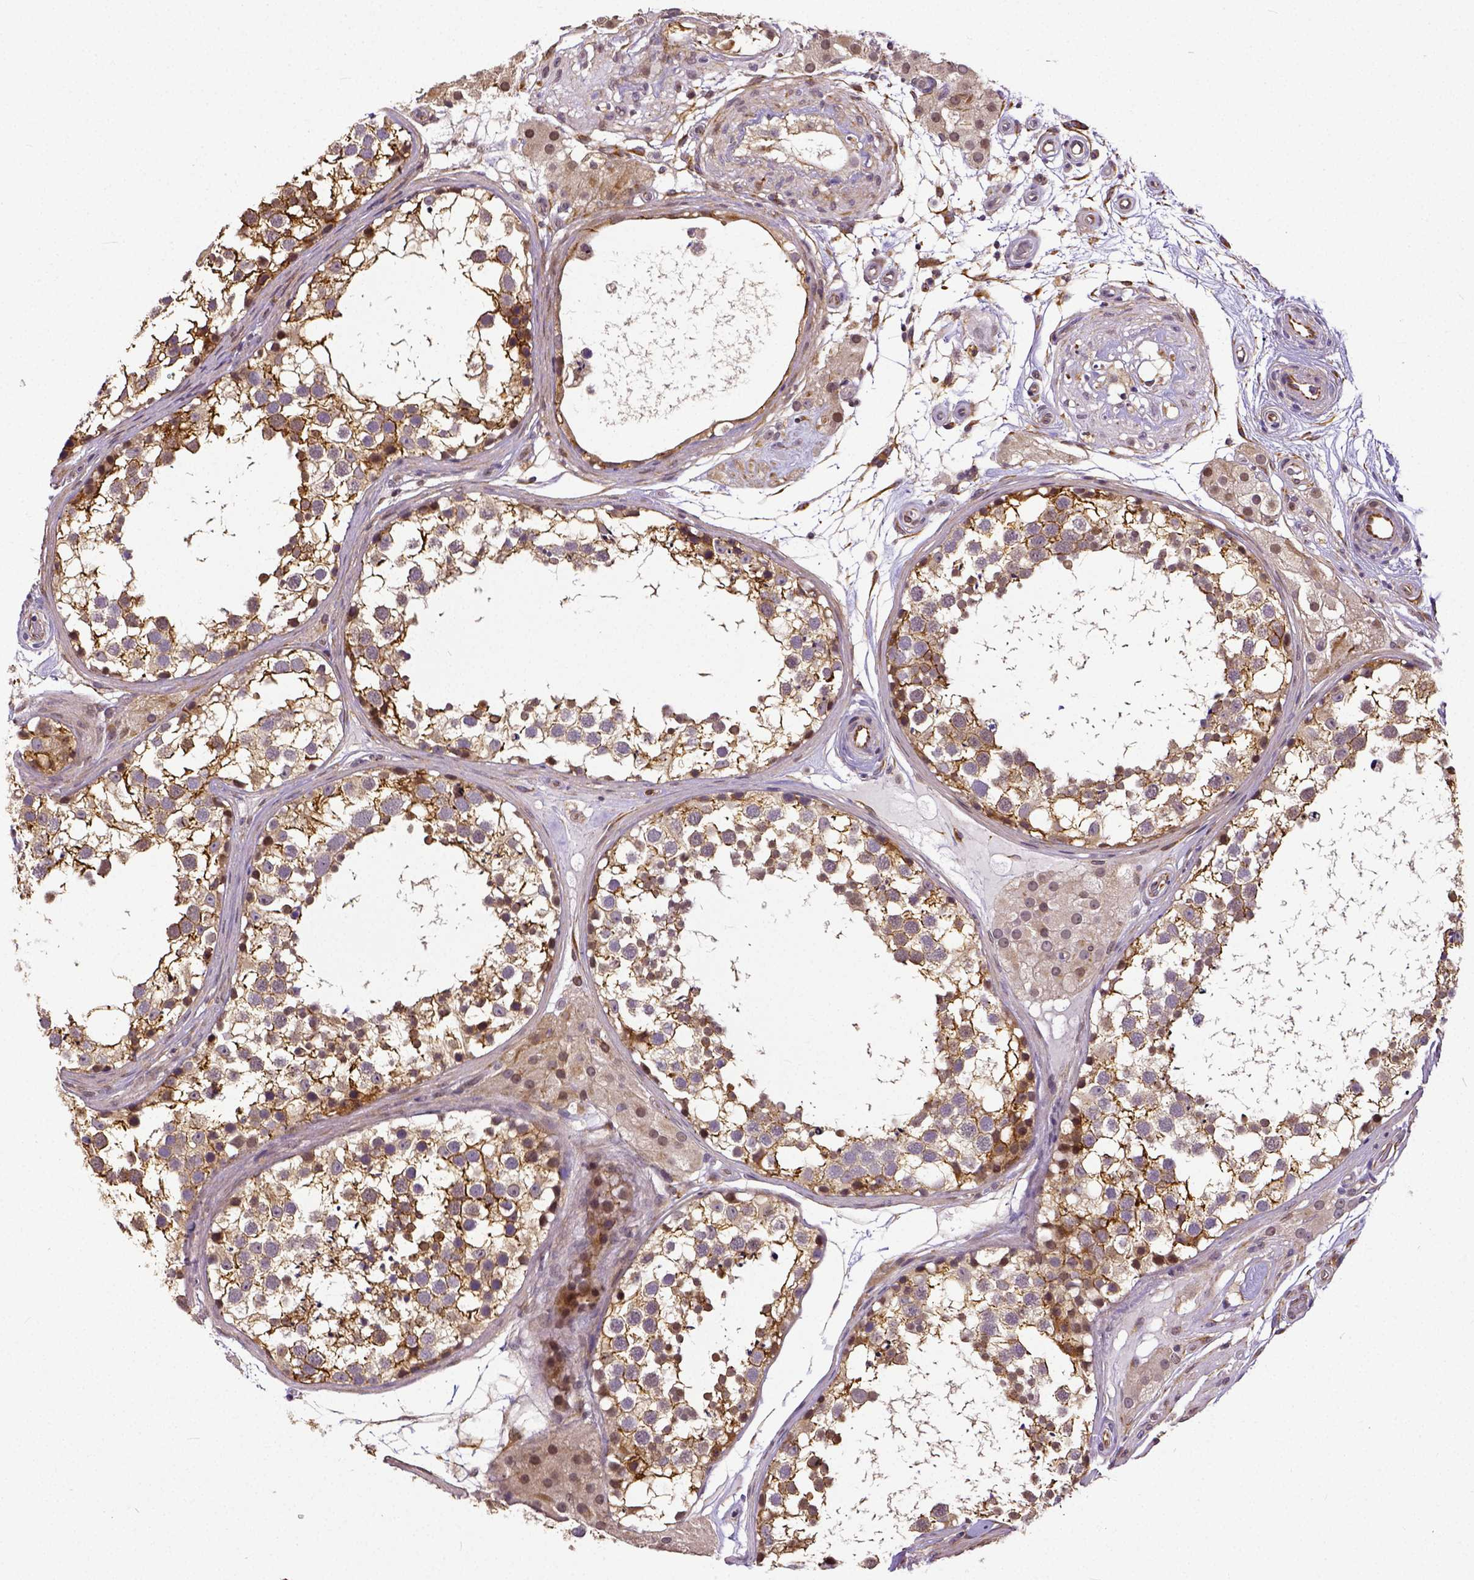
{"staining": {"intensity": "moderate", "quantity": ">75%", "location": "cytoplasmic/membranous"}, "tissue": "testis", "cell_type": "Cells in seminiferous ducts", "image_type": "normal", "snomed": [{"axis": "morphology", "description": "Normal tissue, NOS"}, {"axis": "morphology", "description": "Seminoma, NOS"}, {"axis": "topography", "description": "Testis"}], "caption": "High-power microscopy captured an immunohistochemistry micrograph of unremarkable testis, revealing moderate cytoplasmic/membranous expression in approximately >75% of cells in seminiferous ducts.", "gene": "DICER1", "patient": {"sex": "male", "age": 65}}